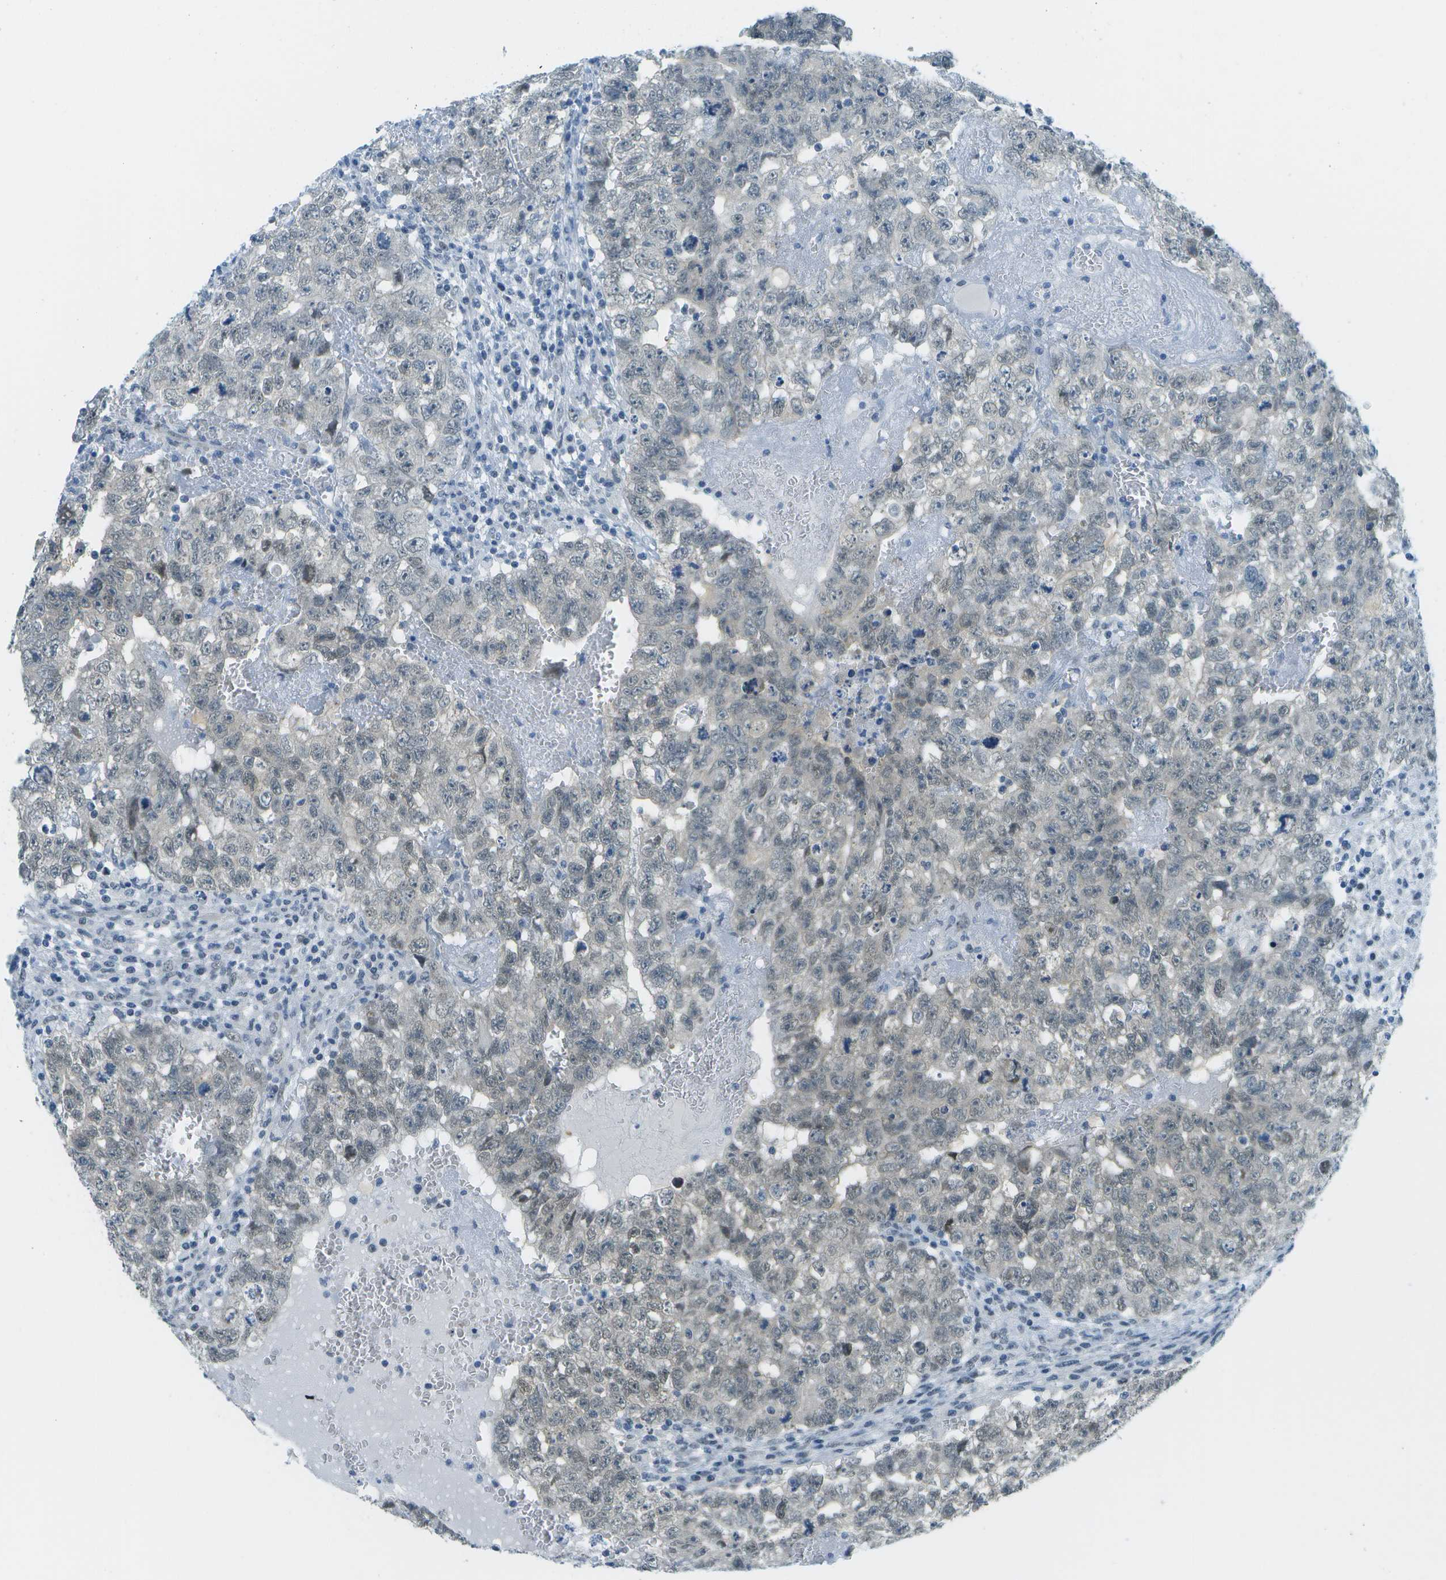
{"staining": {"intensity": "negative", "quantity": "none", "location": "none"}, "tissue": "testis cancer", "cell_type": "Tumor cells", "image_type": "cancer", "snomed": [{"axis": "morphology", "description": "Seminoma, NOS"}, {"axis": "morphology", "description": "Carcinoma, Embryonal, NOS"}, {"axis": "topography", "description": "Testis"}], "caption": "An IHC micrograph of testis embryonal carcinoma is shown. There is no staining in tumor cells of testis embryonal carcinoma.", "gene": "NEK11", "patient": {"sex": "male", "age": 38}}